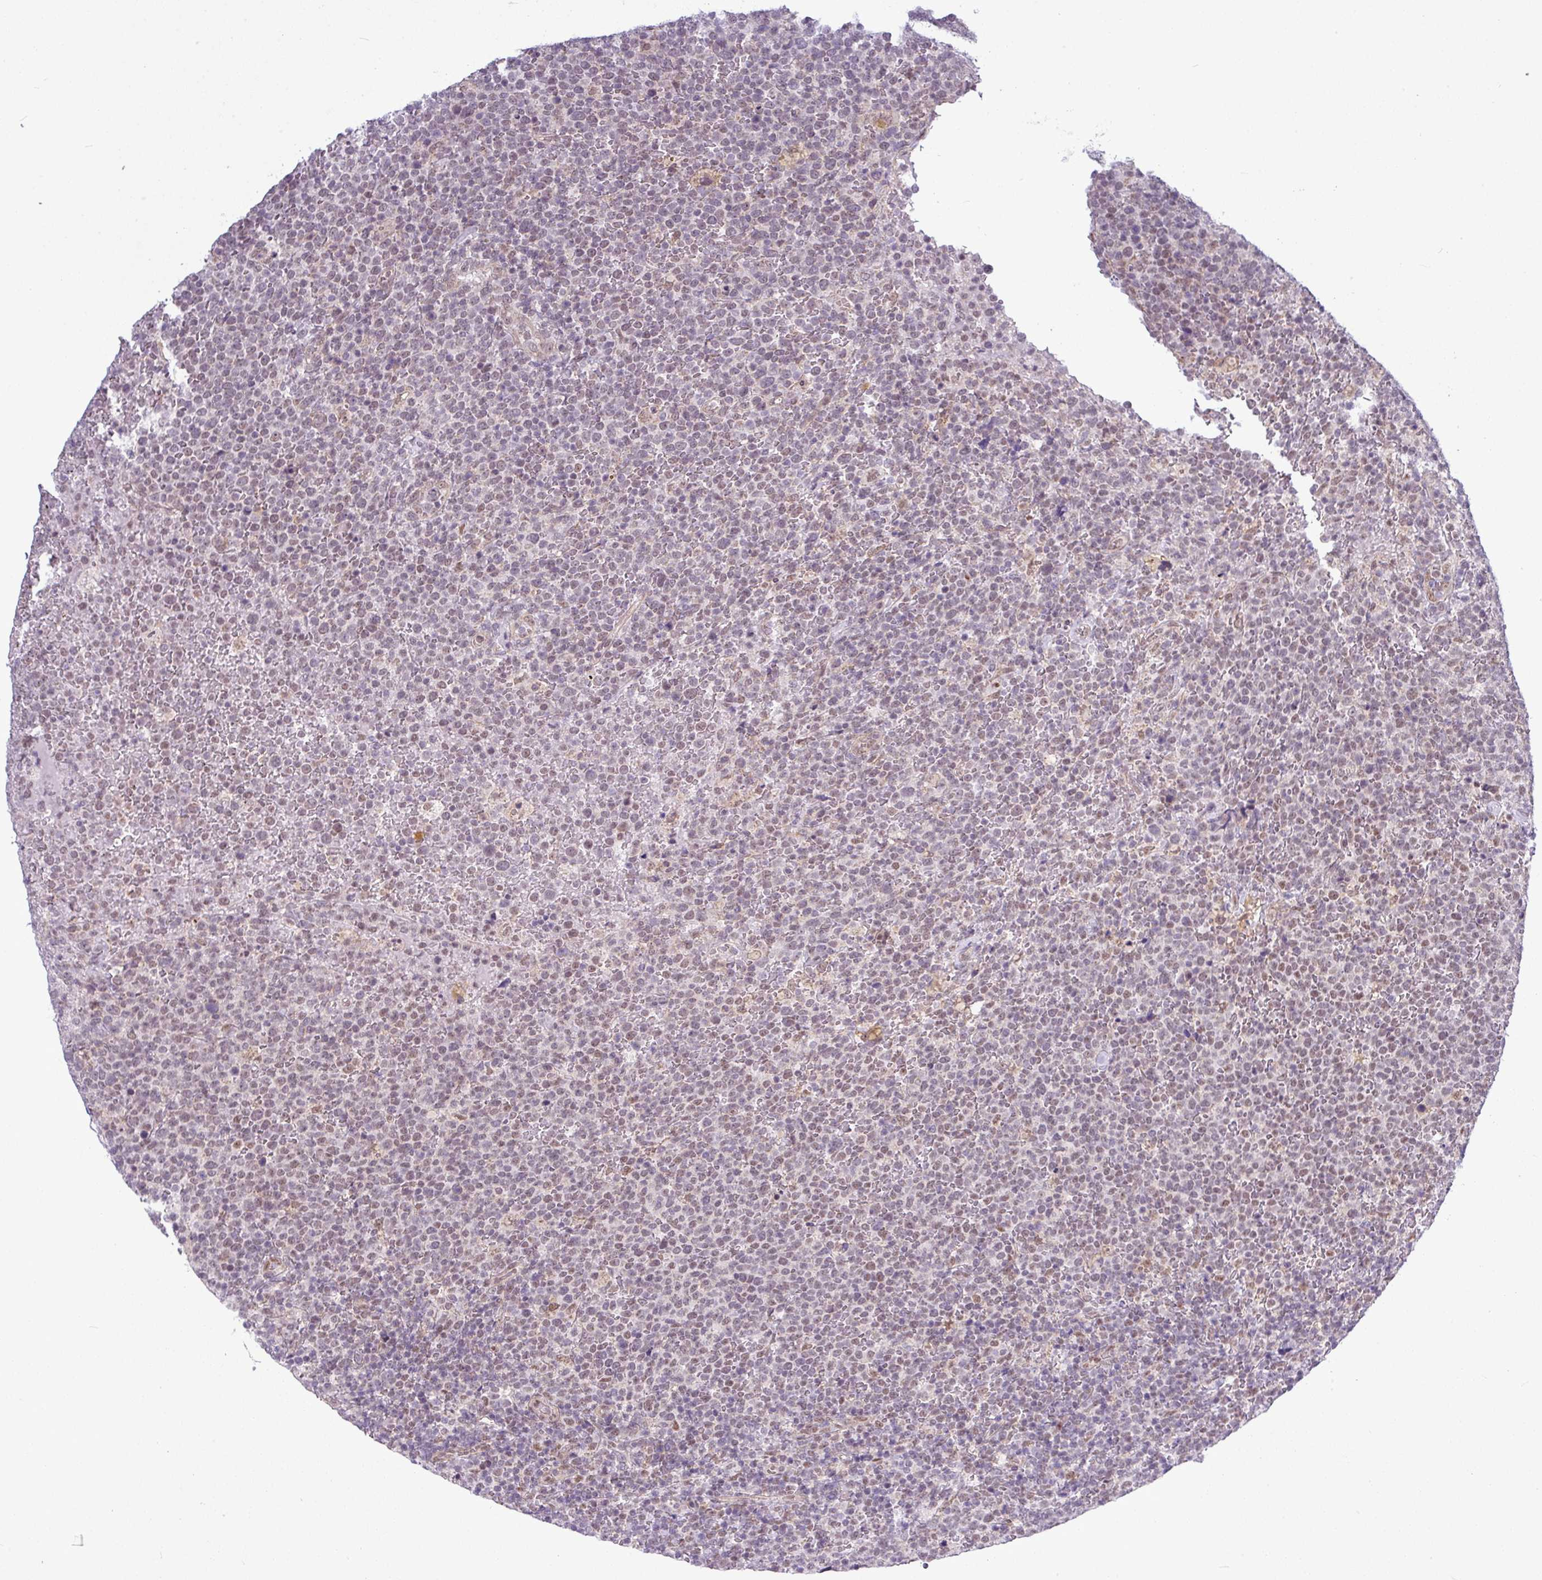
{"staining": {"intensity": "weak", "quantity": "25%-75%", "location": "nuclear"}, "tissue": "lymphoma", "cell_type": "Tumor cells", "image_type": "cancer", "snomed": [{"axis": "morphology", "description": "Malignant lymphoma, non-Hodgkin's type, High grade"}, {"axis": "topography", "description": "Lymph node"}], "caption": "Tumor cells display low levels of weak nuclear staining in about 25%-75% of cells in human high-grade malignant lymphoma, non-Hodgkin's type.", "gene": "ZNF217", "patient": {"sex": "male", "age": 61}}